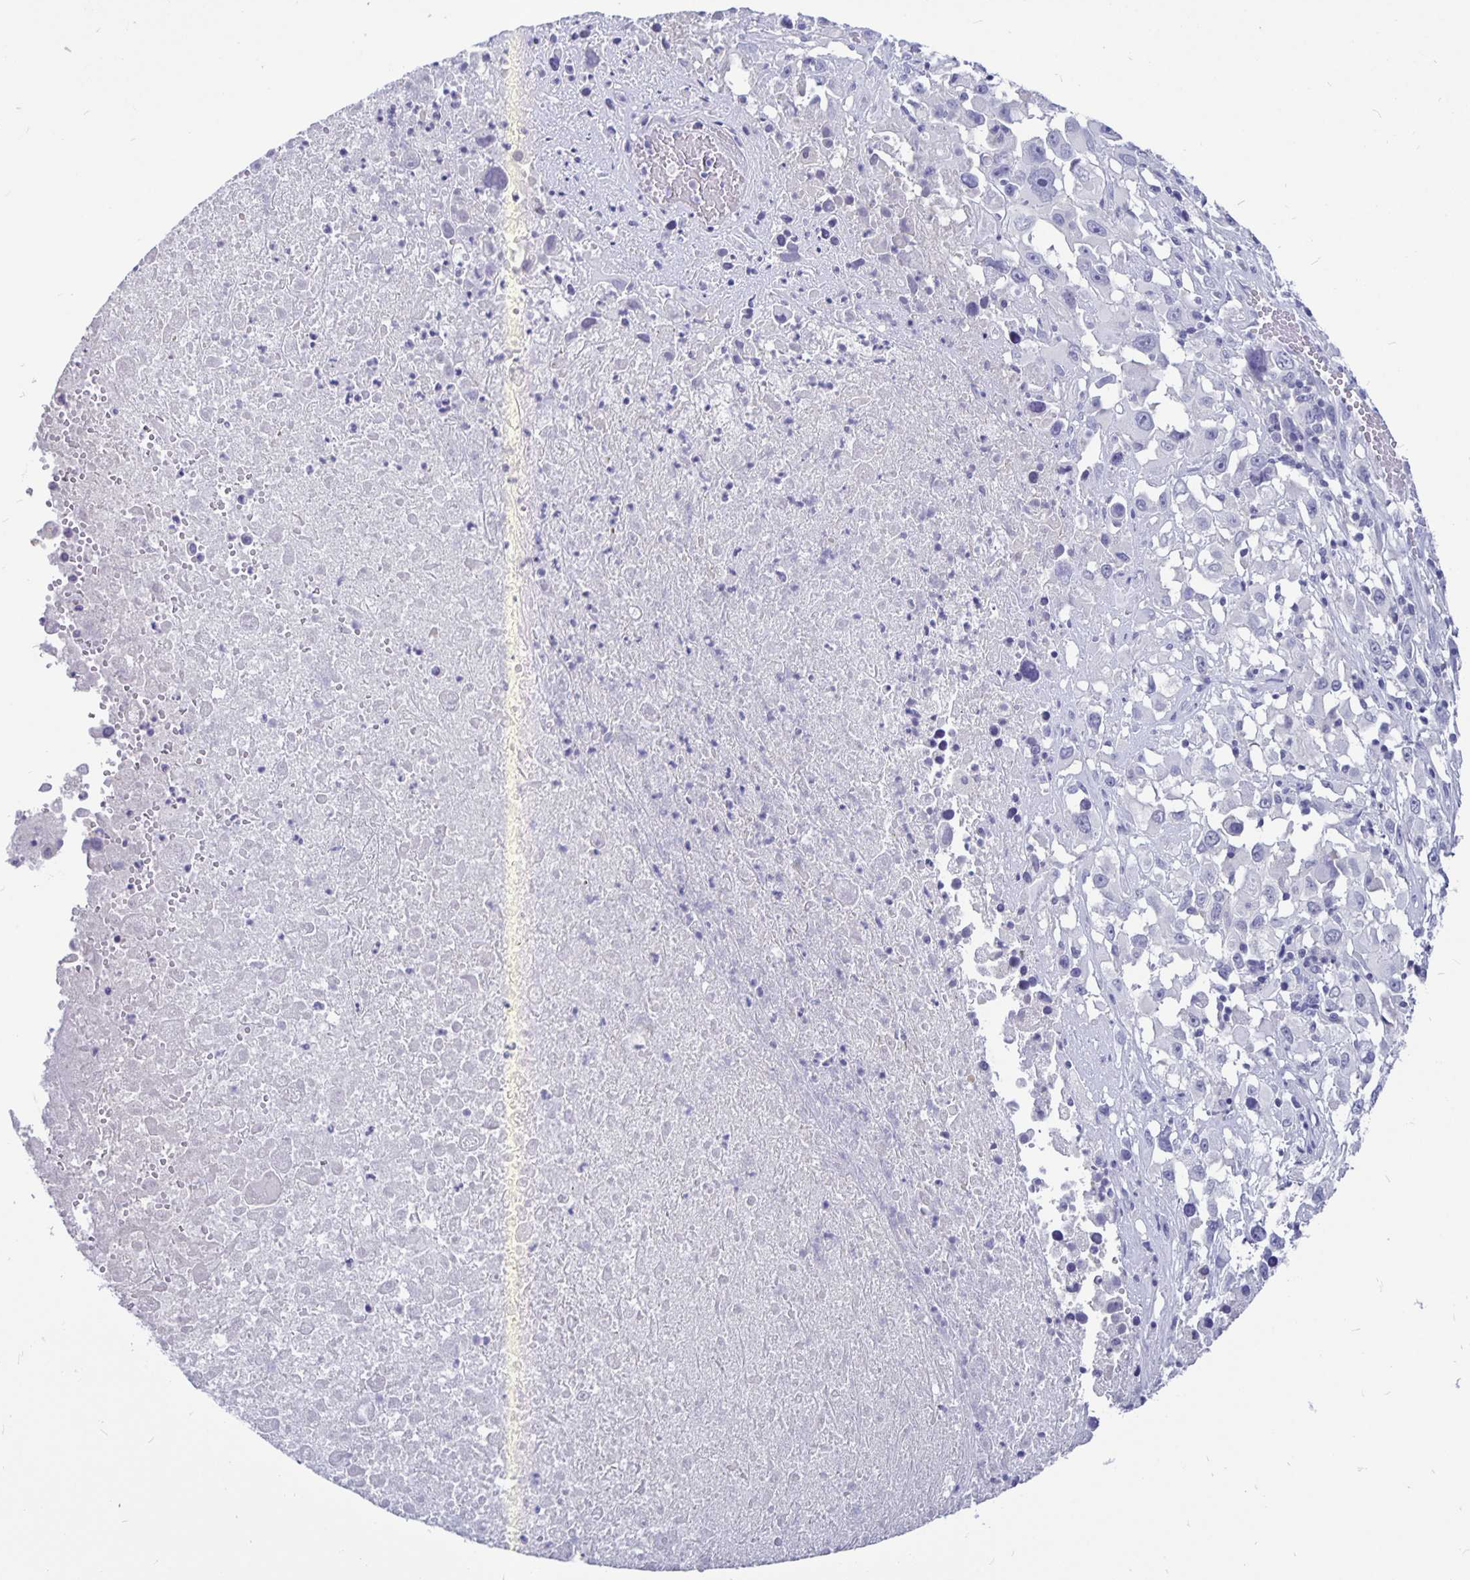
{"staining": {"intensity": "negative", "quantity": "none", "location": "none"}, "tissue": "melanoma", "cell_type": "Tumor cells", "image_type": "cancer", "snomed": [{"axis": "morphology", "description": "Malignant melanoma, Metastatic site"}, {"axis": "topography", "description": "Soft tissue"}], "caption": "An image of human melanoma is negative for staining in tumor cells.", "gene": "ODF3B", "patient": {"sex": "male", "age": 50}}